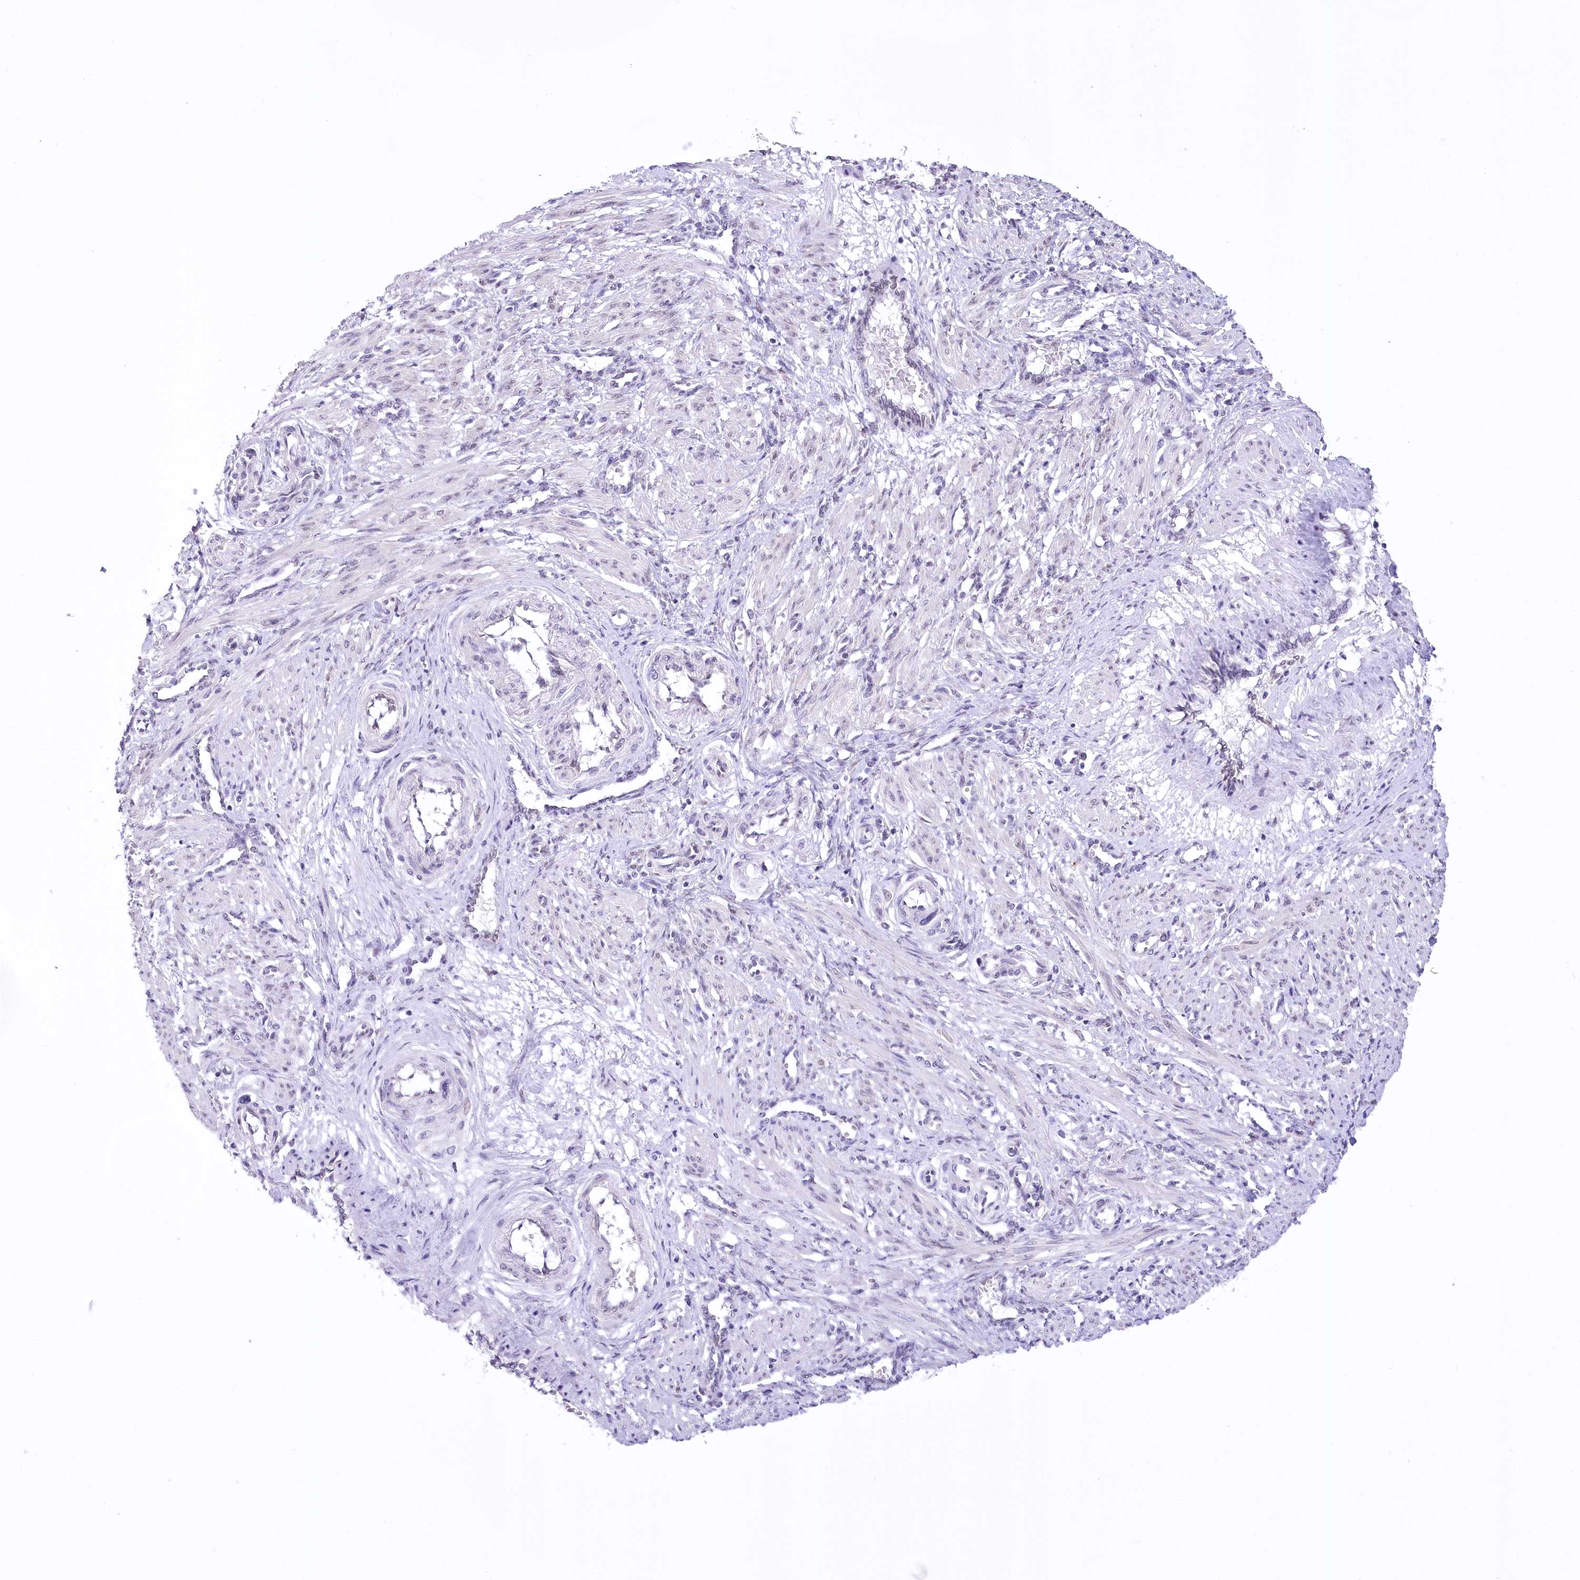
{"staining": {"intensity": "moderate", "quantity": "25%-75%", "location": "nuclear"}, "tissue": "smooth muscle", "cell_type": "Smooth muscle cells", "image_type": "normal", "snomed": [{"axis": "morphology", "description": "Normal tissue, NOS"}, {"axis": "topography", "description": "Endometrium"}], "caption": "This photomicrograph displays immunohistochemistry staining of unremarkable human smooth muscle, with medium moderate nuclear staining in about 25%-75% of smooth muscle cells.", "gene": "HNRNPA0", "patient": {"sex": "female", "age": 33}}